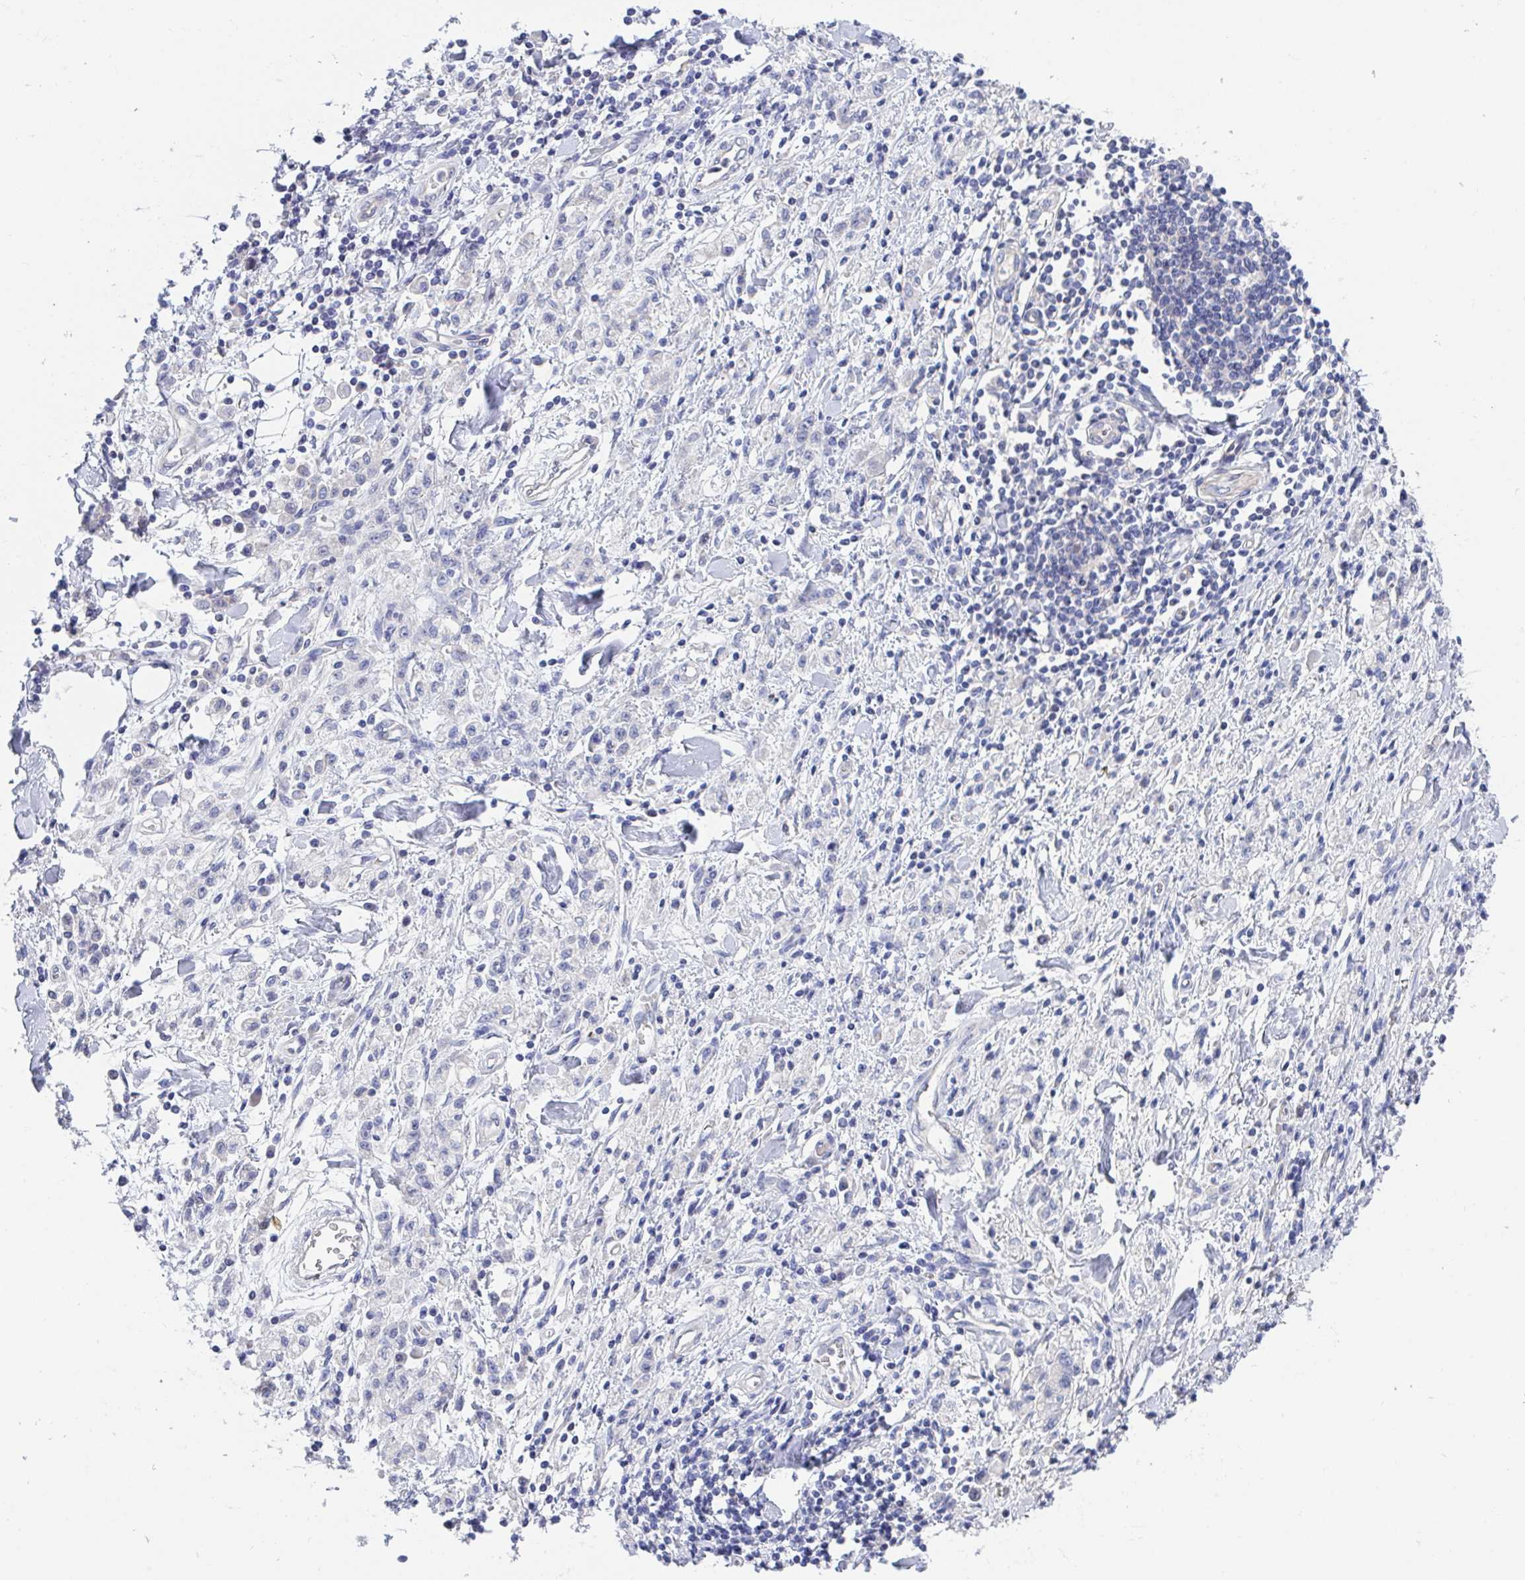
{"staining": {"intensity": "negative", "quantity": "none", "location": "none"}, "tissue": "stomach cancer", "cell_type": "Tumor cells", "image_type": "cancer", "snomed": [{"axis": "morphology", "description": "Adenocarcinoma, NOS"}, {"axis": "topography", "description": "Stomach"}], "caption": "Immunohistochemical staining of stomach cancer reveals no significant expression in tumor cells.", "gene": "P2RX3", "patient": {"sex": "male", "age": 77}}